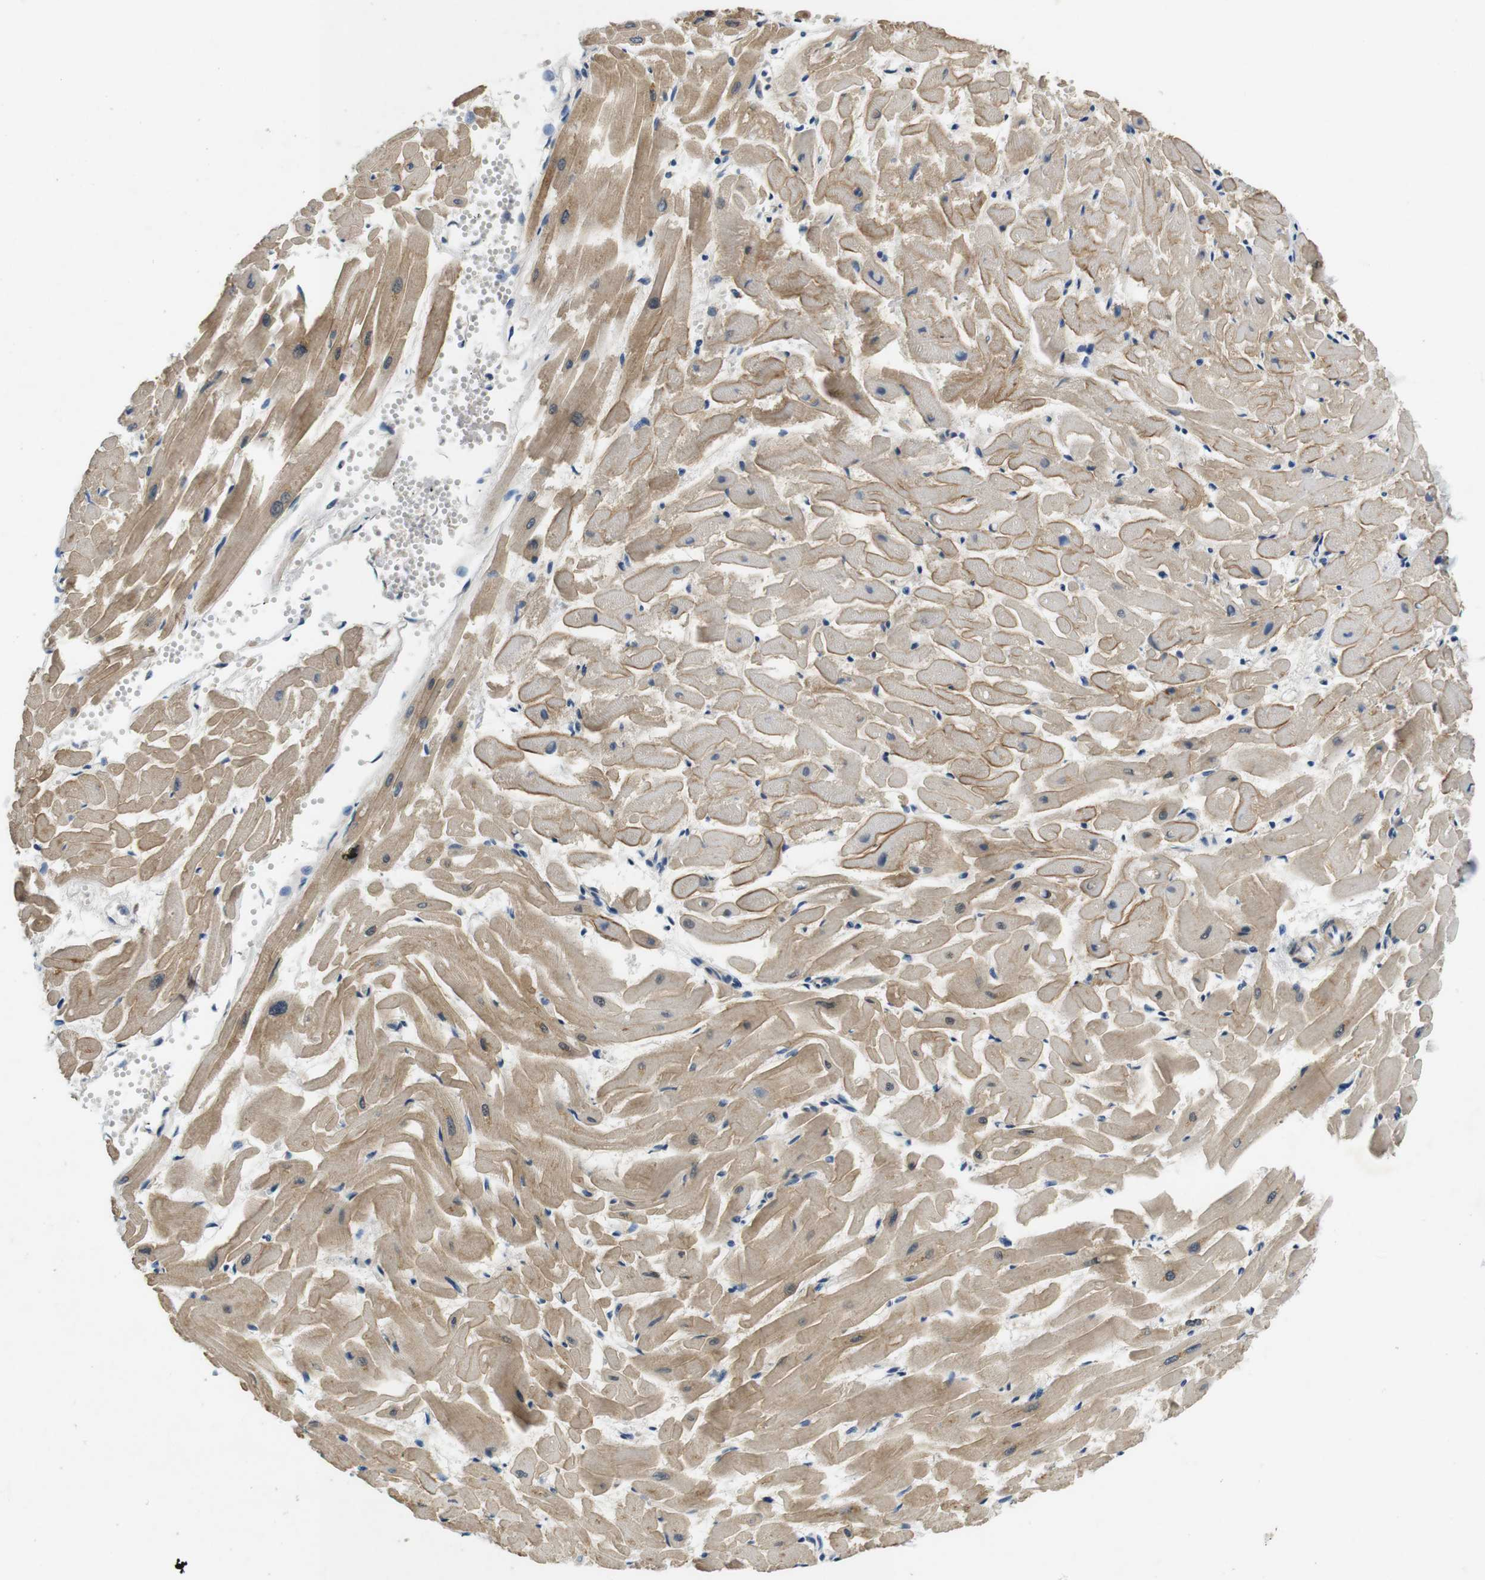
{"staining": {"intensity": "moderate", "quantity": ">75%", "location": "cytoplasmic/membranous"}, "tissue": "heart muscle", "cell_type": "Cardiomyocytes", "image_type": "normal", "snomed": [{"axis": "morphology", "description": "Normal tissue, NOS"}, {"axis": "topography", "description": "Heart"}], "caption": "Protein analysis of normal heart muscle demonstrates moderate cytoplasmic/membranous expression in approximately >75% of cardiomyocytes.", "gene": "DTNA", "patient": {"sex": "female", "age": 19}}